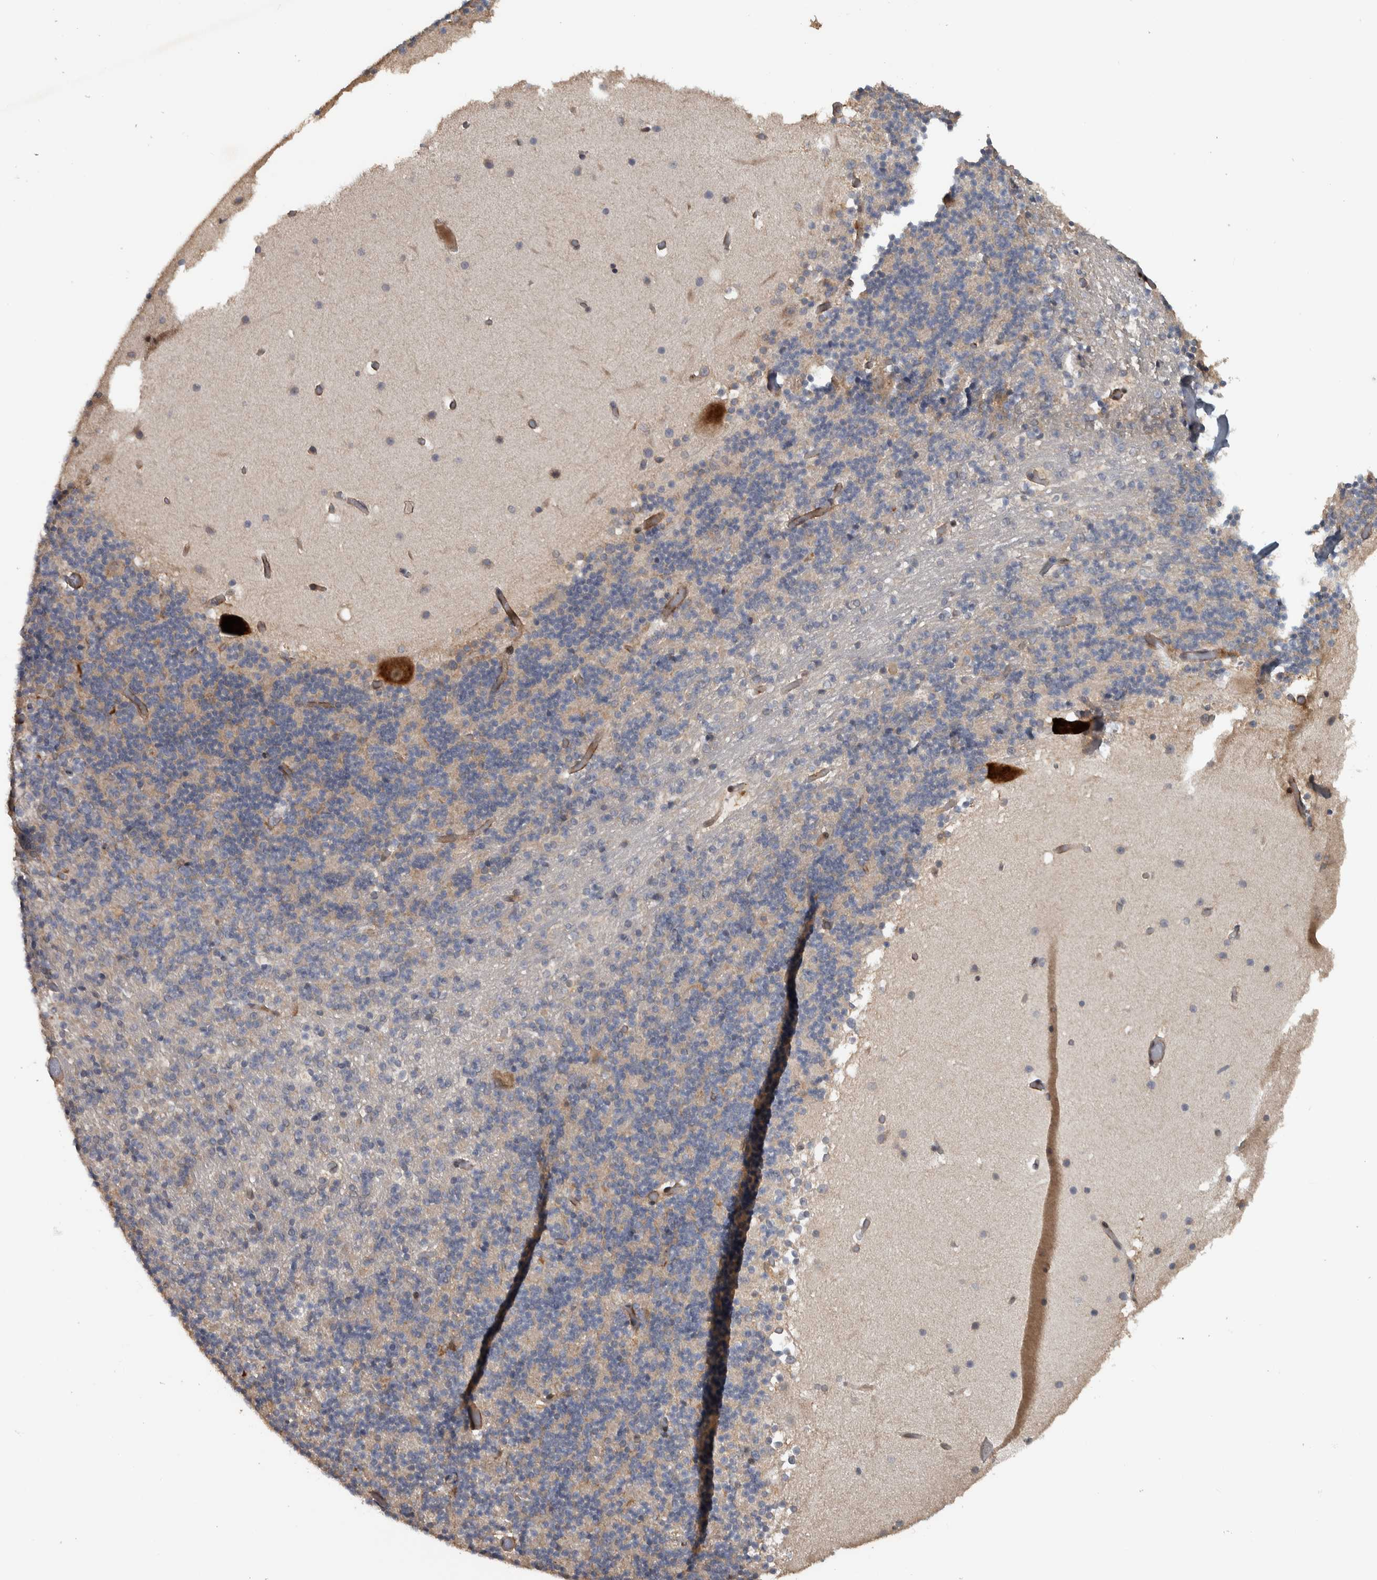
{"staining": {"intensity": "negative", "quantity": "none", "location": "none"}, "tissue": "cerebellum", "cell_type": "Cells in granular layer", "image_type": "normal", "snomed": [{"axis": "morphology", "description": "Normal tissue, NOS"}, {"axis": "topography", "description": "Cerebellum"}], "caption": "Unremarkable cerebellum was stained to show a protein in brown. There is no significant expression in cells in granular layer. (DAB (3,3'-diaminobenzidine) immunohistochemistry (IHC) with hematoxylin counter stain).", "gene": "ERAL1", "patient": {"sex": "male", "age": 57}}